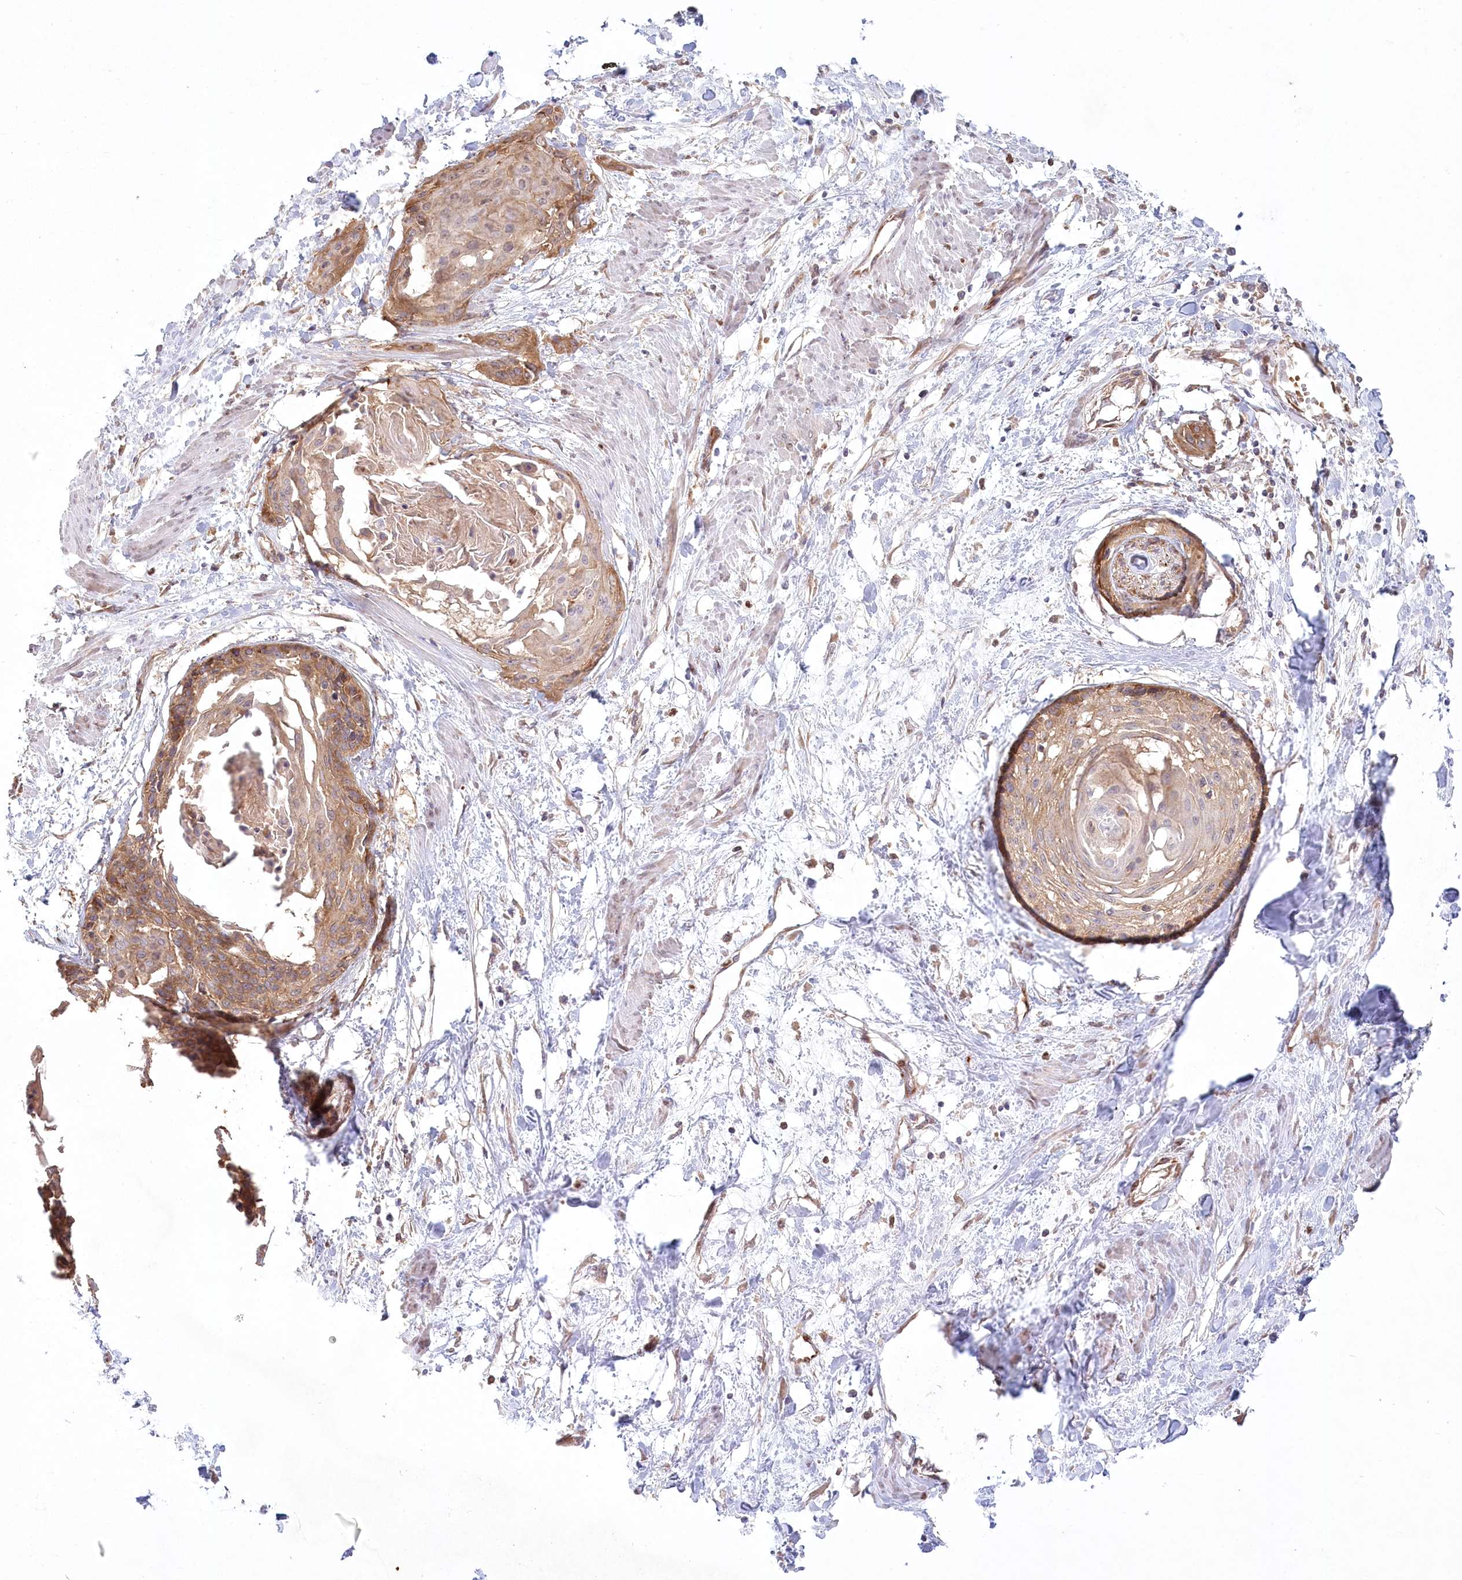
{"staining": {"intensity": "moderate", "quantity": ">75%", "location": "cytoplasmic/membranous"}, "tissue": "cervical cancer", "cell_type": "Tumor cells", "image_type": "cancer", "snomed": [{"axis": "morphology", "description": "Squamous cell carcinoma, NOS"}, {"axis": "topography", "description": "Cervix"}], "caption": "A brown stain labels moderate cytoplasmic/membranous staining of a protein in human cervical squamous cell carcinoma tumor cells.", "gene": "COMMD3", "patient": {"sex": "female", "age": 57}}